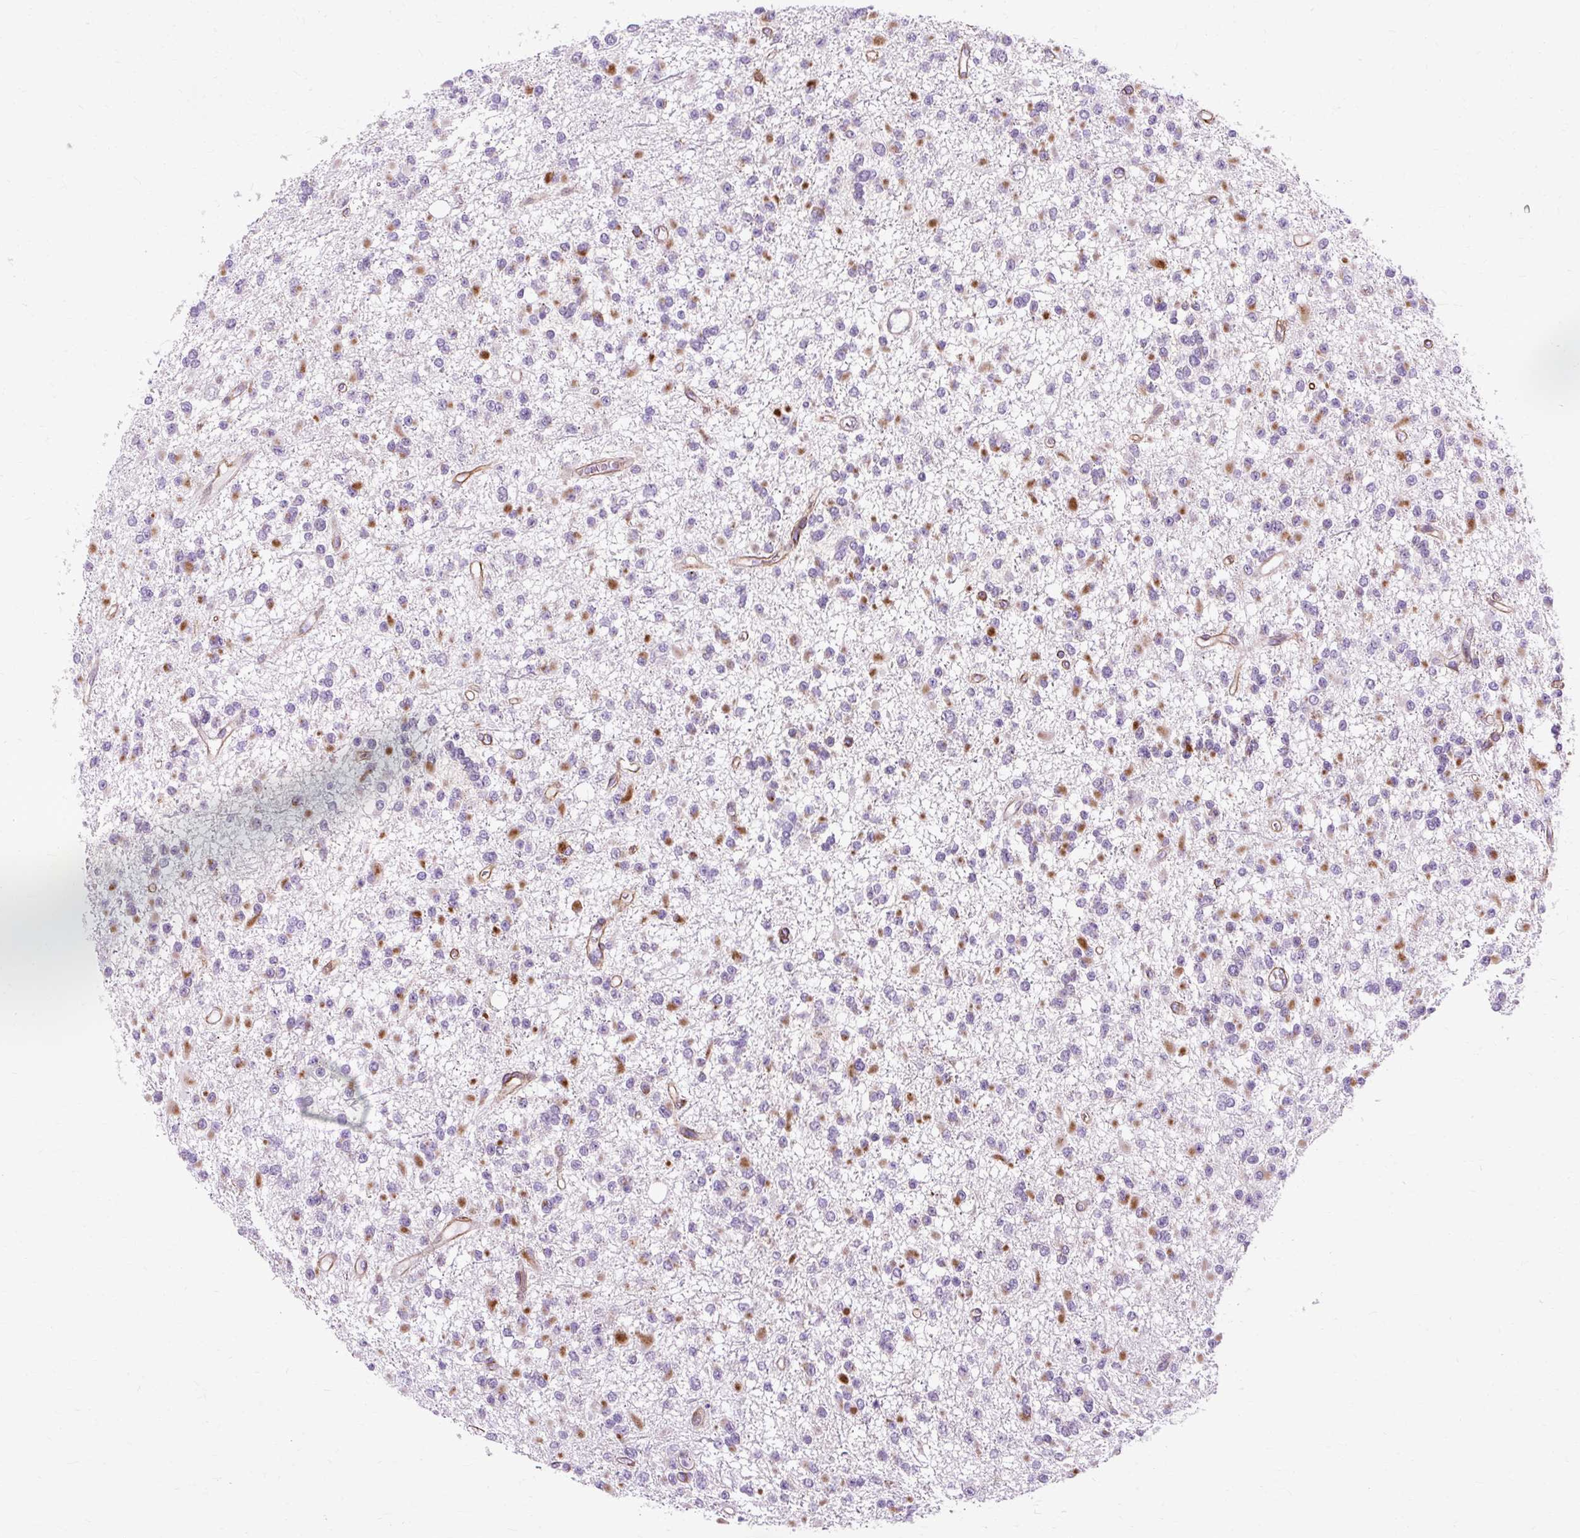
{"staining": {"intensity": "moderate", "quantity": "25%-75%", "location": "cytoplasmic/membranous"}, "tissue": "glioma", "cell_type": "Tumor cells", "image_type": "cancer", "snomed": [{"axis": "morphology", "description": "Glioma, malignant, Low grade"}, {"axis": "topography", "description": "Brain"}], "caption": "Protein staining exhibits moderate cytoplasmic/membranous staining in about 25%-75% of tumor cells in low-grade glioma (malignant).", "gene": "B3GNT4", "patient": {"sex": "female", "age": 22}}